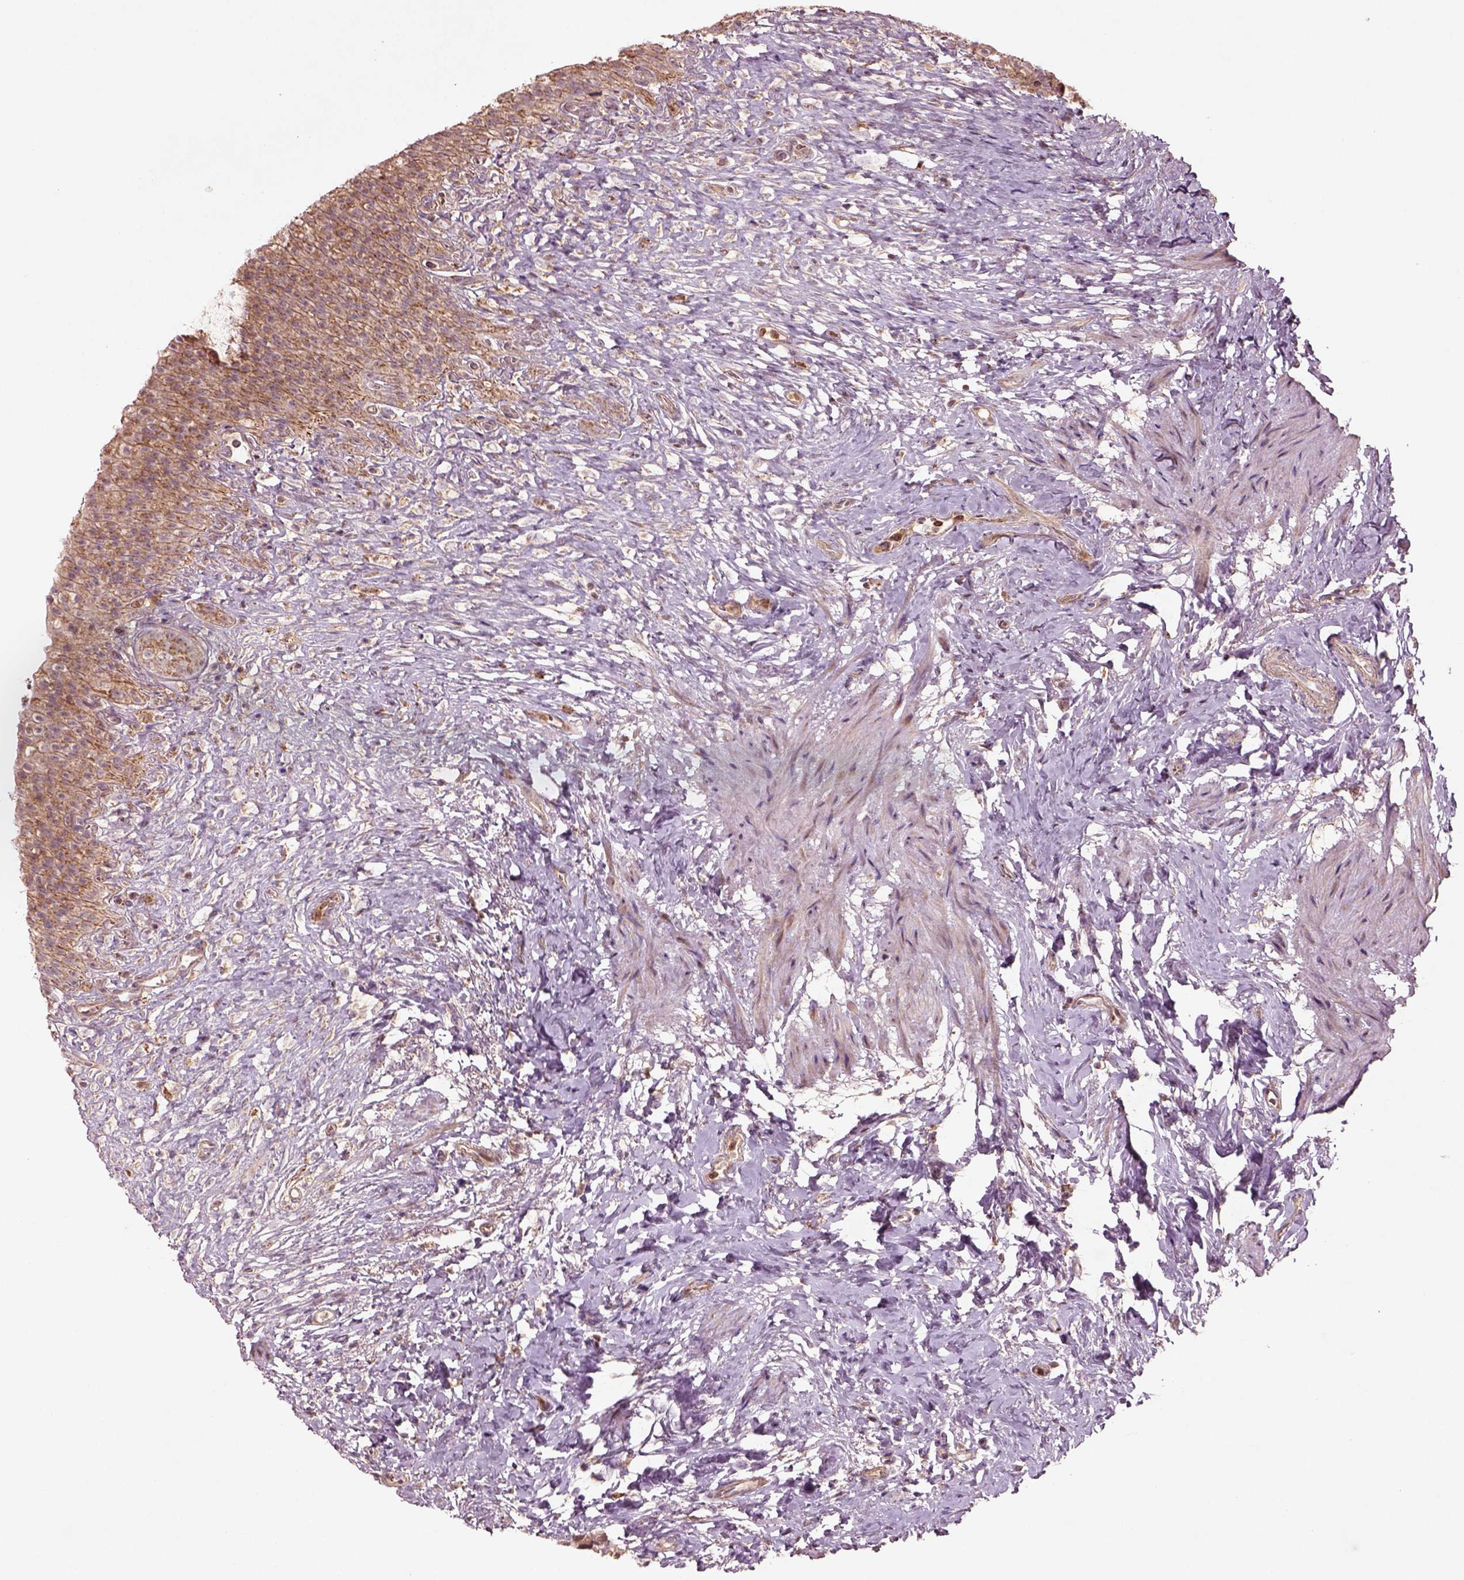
{"staining": {"intensity": "moderate", "quantity": ">75%", "location": "cytoplasmic/membranous"}, "tissue": "urinary bladder", "cell_type": "Urothelial cells", "image_type": "normal", "snomed": [{"axis": "morphology", "description": "Normal tissue, NOS"}, {"axis": "topography", "description": "Urinary bladder"}, {"axis": "topography", "description": "Prostate"}], "caption": "Urinary bladder stained with DAB immunohistochemistry (IHC) demonstrates medium levels of moderate cytoplasmic/membranous staining in about >75% of urothelial cells.", "gene": "SLC25A31", "patient": {"sex": "male", "age": 76}}